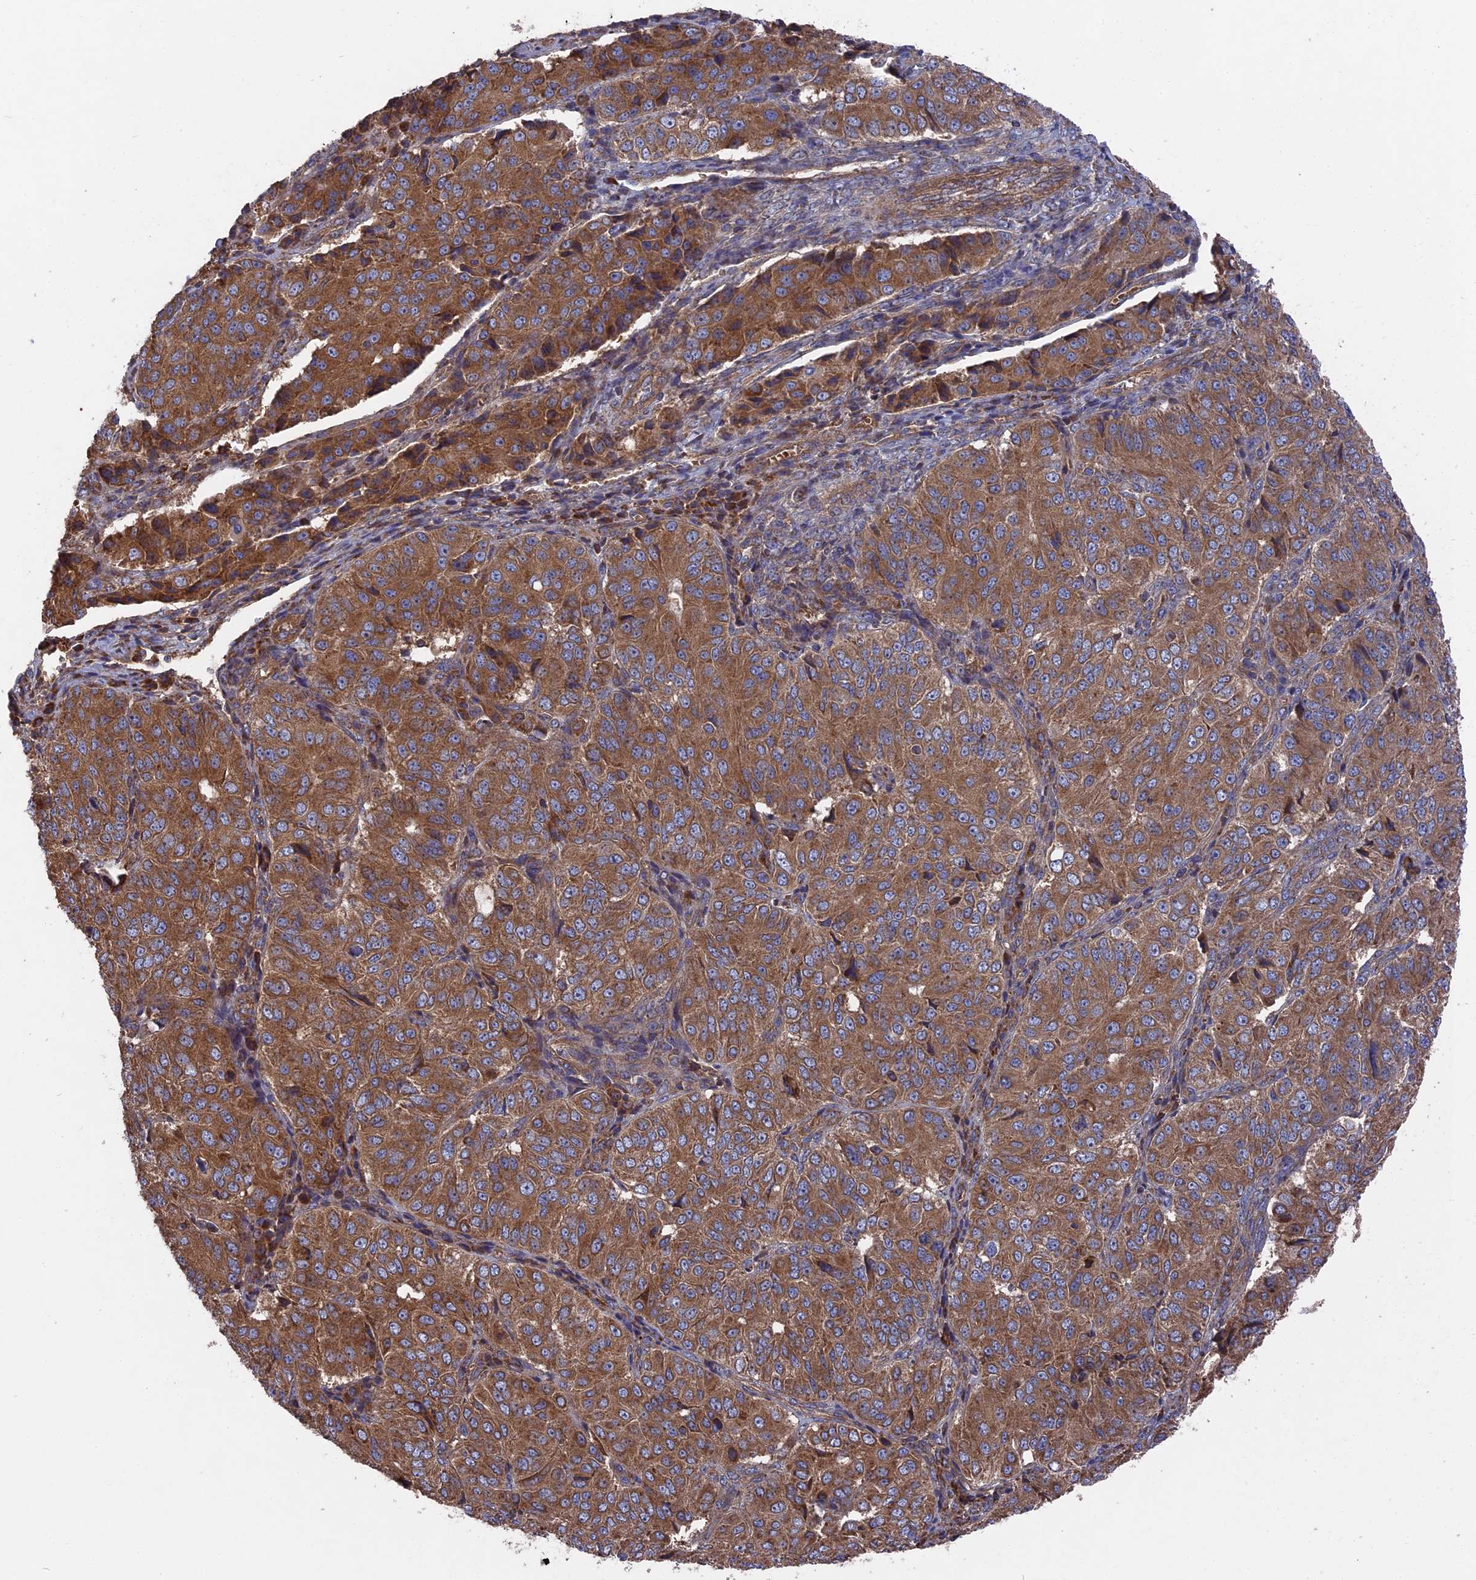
{"staining": {"intensity": "moderate", "quantity": ">75%", "location": "cytoplasmic/membranous"}, "tissue": "ovarian cancer", "cell_type": "Tumor cells", "image_type": "cancer", "snomed": [{"axis": "morphology", "description": "Carcinoma, endometroid"}, {"axis": "topography", "description": "Ovary"}], "caption": "Immunohistochemistry (IHC) image of neoplastic tissue: human ovarian cancer (endometroid carcinoma) stained using IHC exhibits medium levels of moderate protein expression localized specifically in the cytoplasmic/membranous of tumor cells, appearing as a cytoplasmic/membranous brown color.", "gene": "TELO2", "patient": {"sex": "female", "age": 51}}